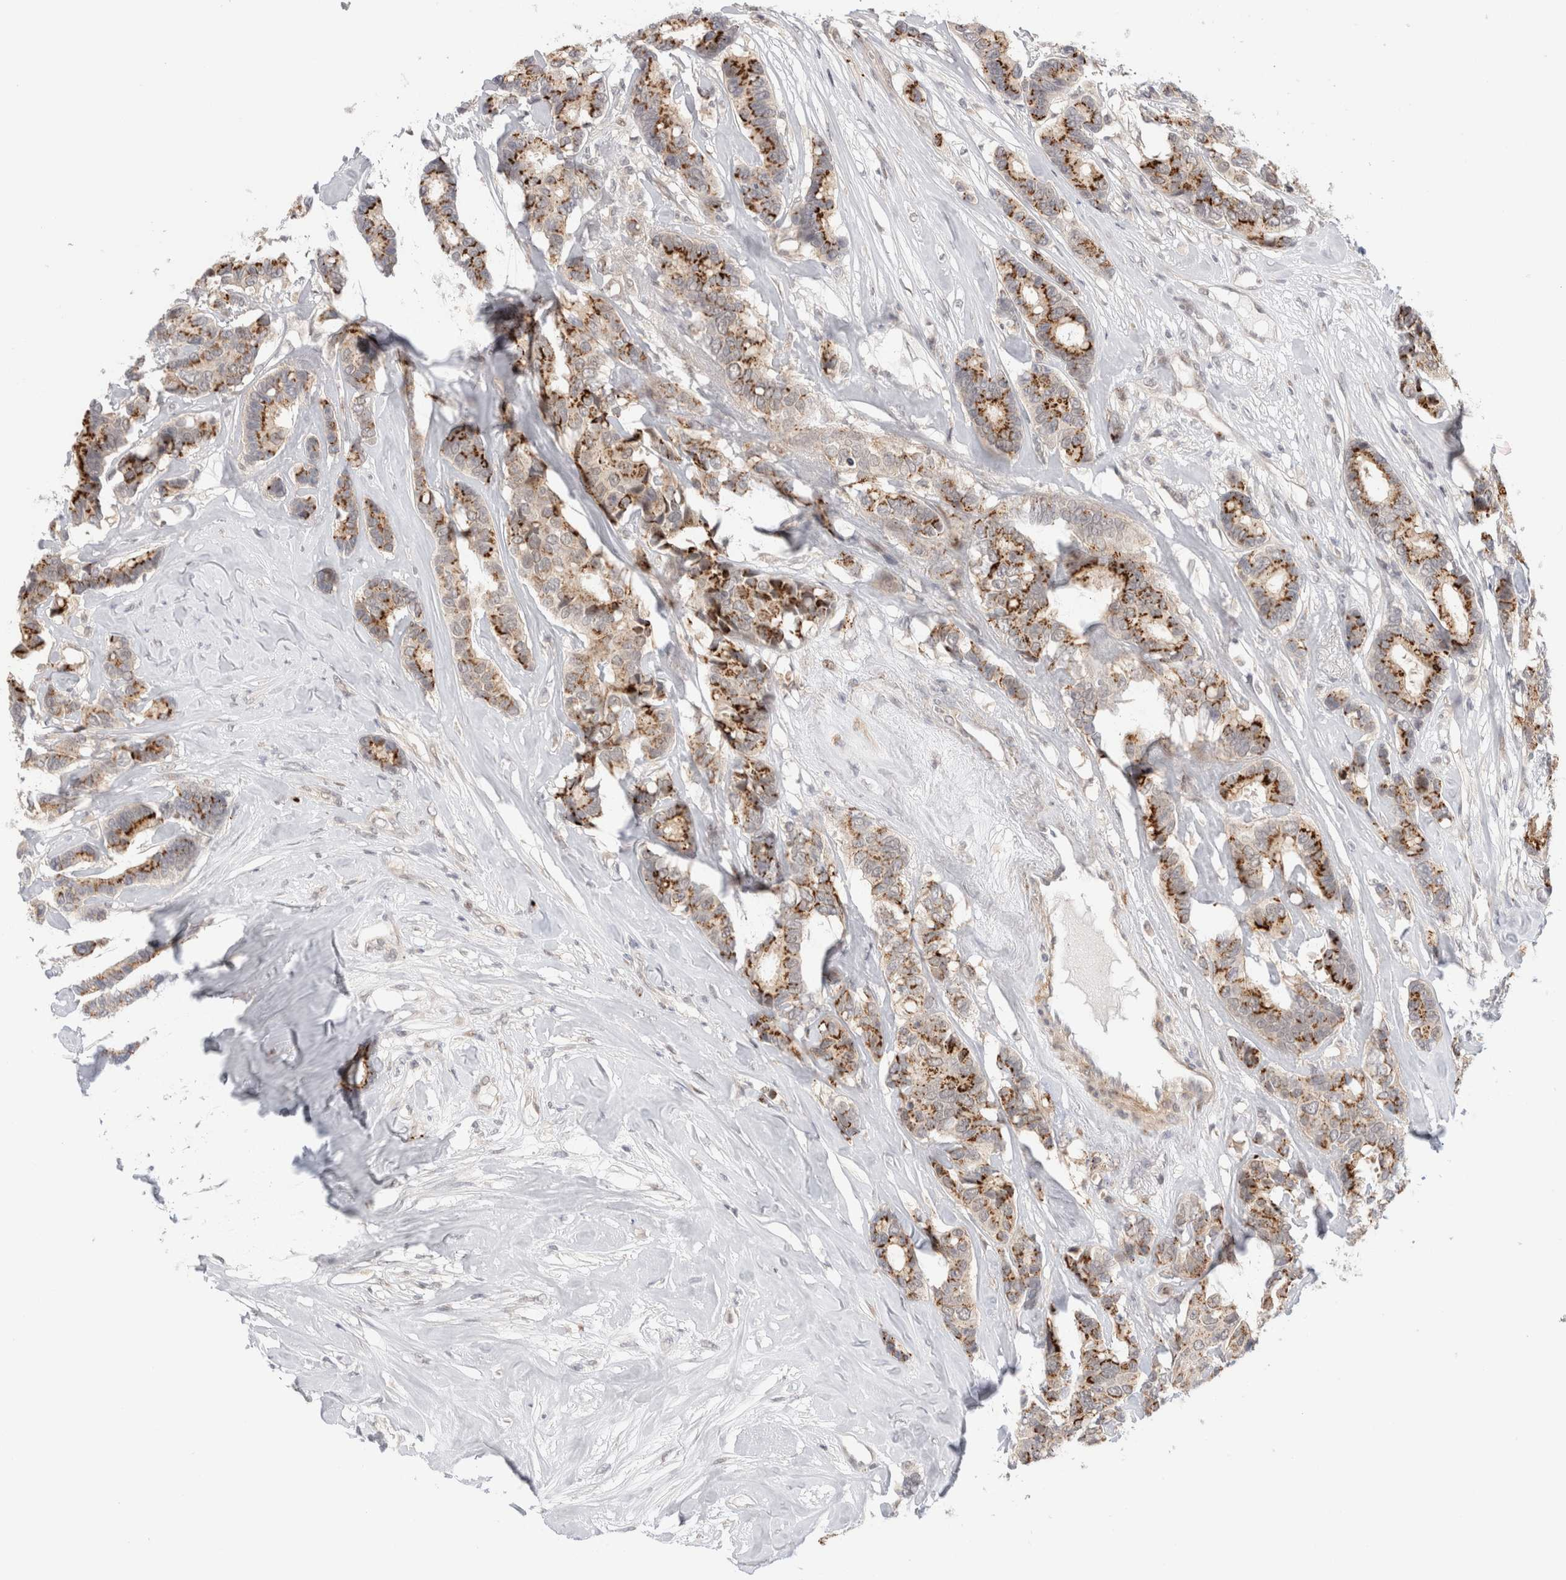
{"staining": {"intensity": "strong", "quantity": ">75%", "location": "cytoplasmic/membranous"}, "tissue": "breast cancer", "cell_type": "Tumor cells", "image_type": "cancer", "snomed": [{"axis": "morphology", "description": "Duct carcinoma"}, {"axis": "topography", "description": "Breast"}], "caption": "About >75% of tumor cells in breast cancer (infiltrating ductal carcinoma) display strong cytoplasmic/membranous protein expression as visualized by brown immunohistochemical staining.", "gene": "VPS28", "patient": {"sex": "female", "age": 87}}